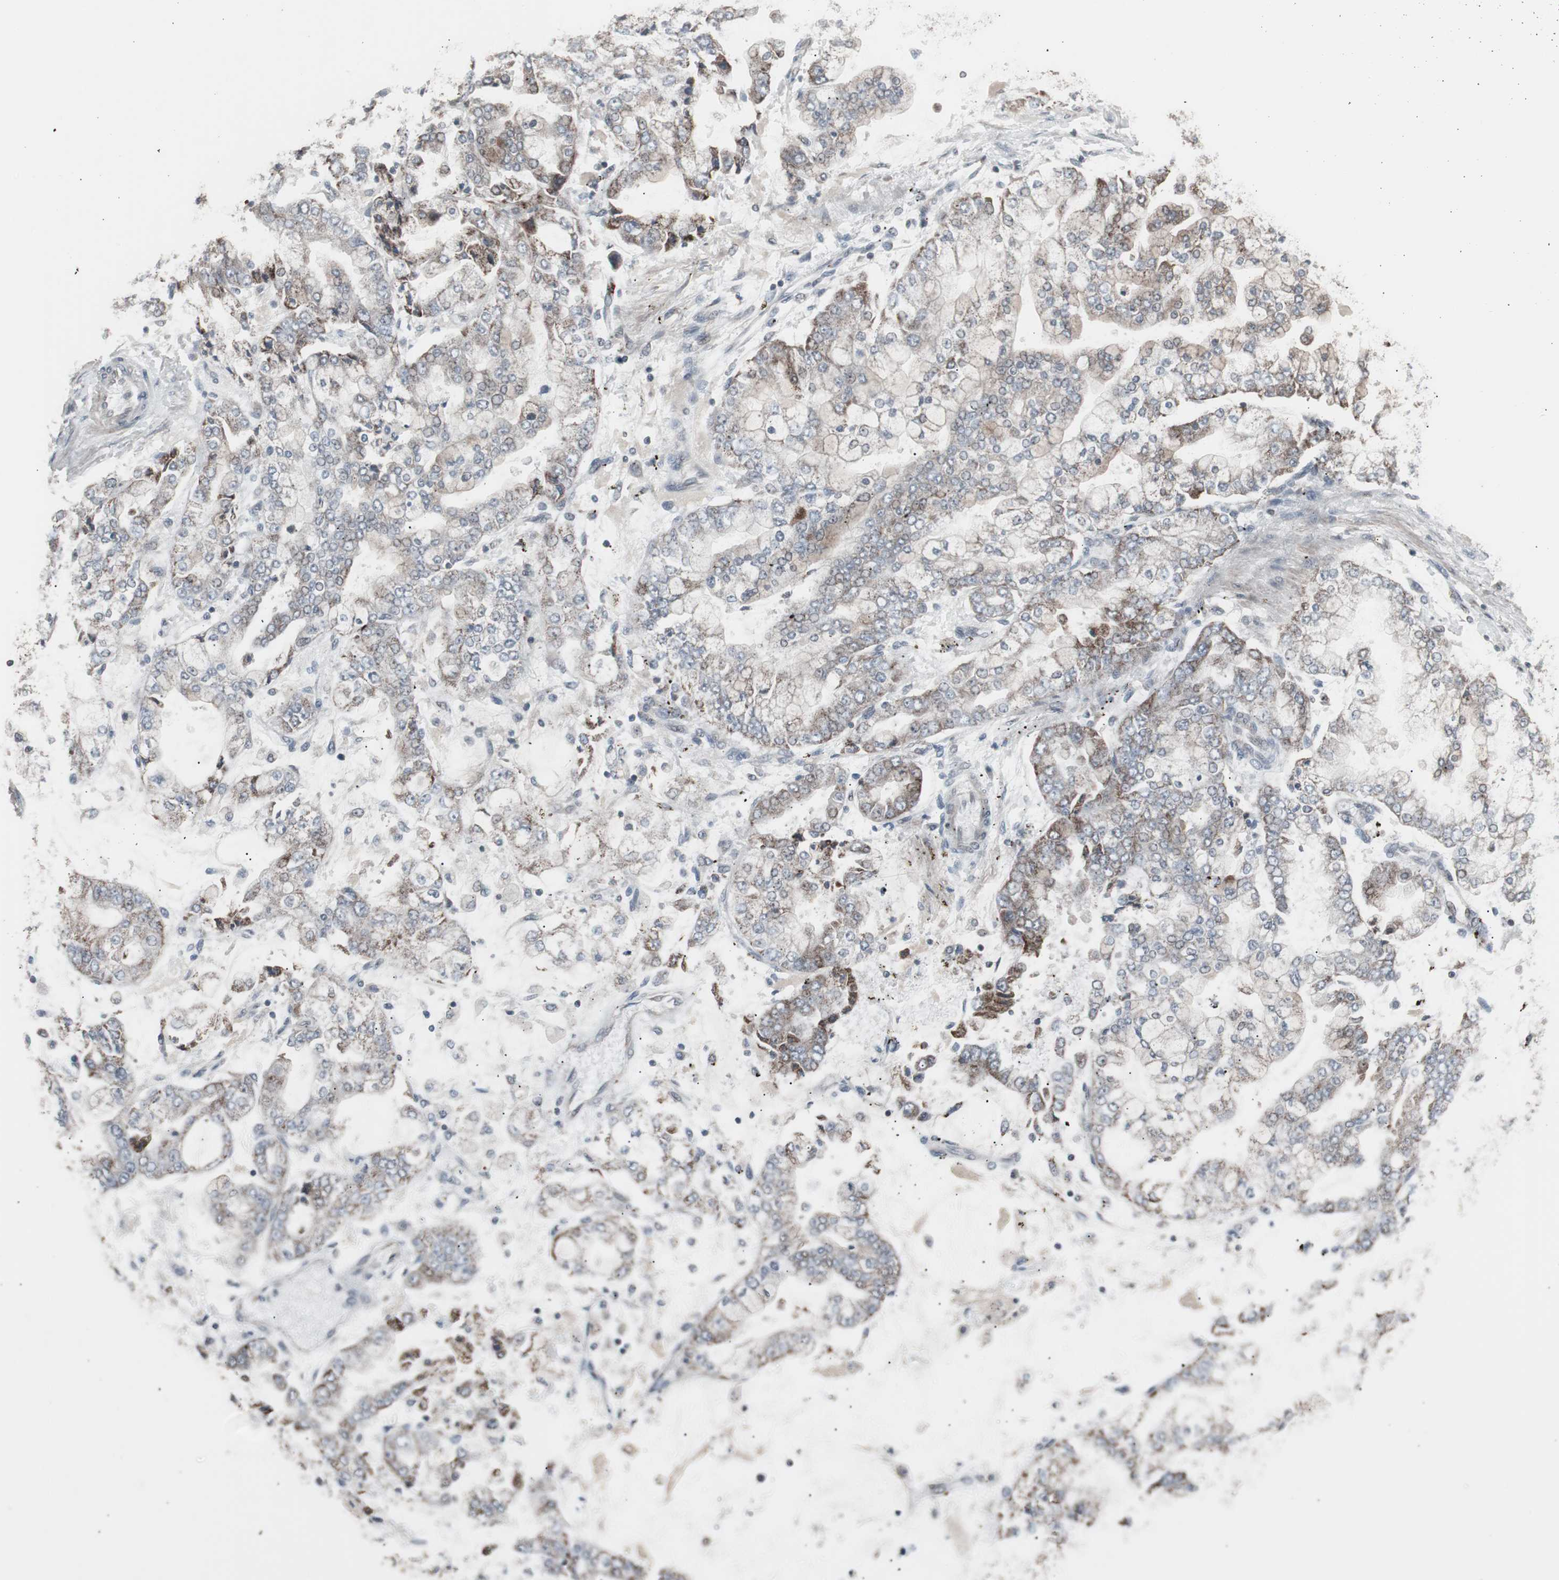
{"staining": {"intensity": "weak", "quantity": "25%-75%", "location": "cytoplasmic/membranous"}, "tissue": "stomach cancer", "cell_type": "Tumor cells", "image_type": "cancer", "snomed": [{"axis": "morphology", "description": "Adenocarcinoma, NOS"}, {"axis": "topography", "description": "Stomach"}], "caption": "Protein staining by immunohistochemistry (IHC) demonstrates weak cytoplasmic/membranous positivity in approximately 25%-75% of tumor cells in stomach cancer (adenocarcinoma). Nuclei are stained in blue.", "gene": "RXRA", "patient": {"sex": "male", "age": 76}}